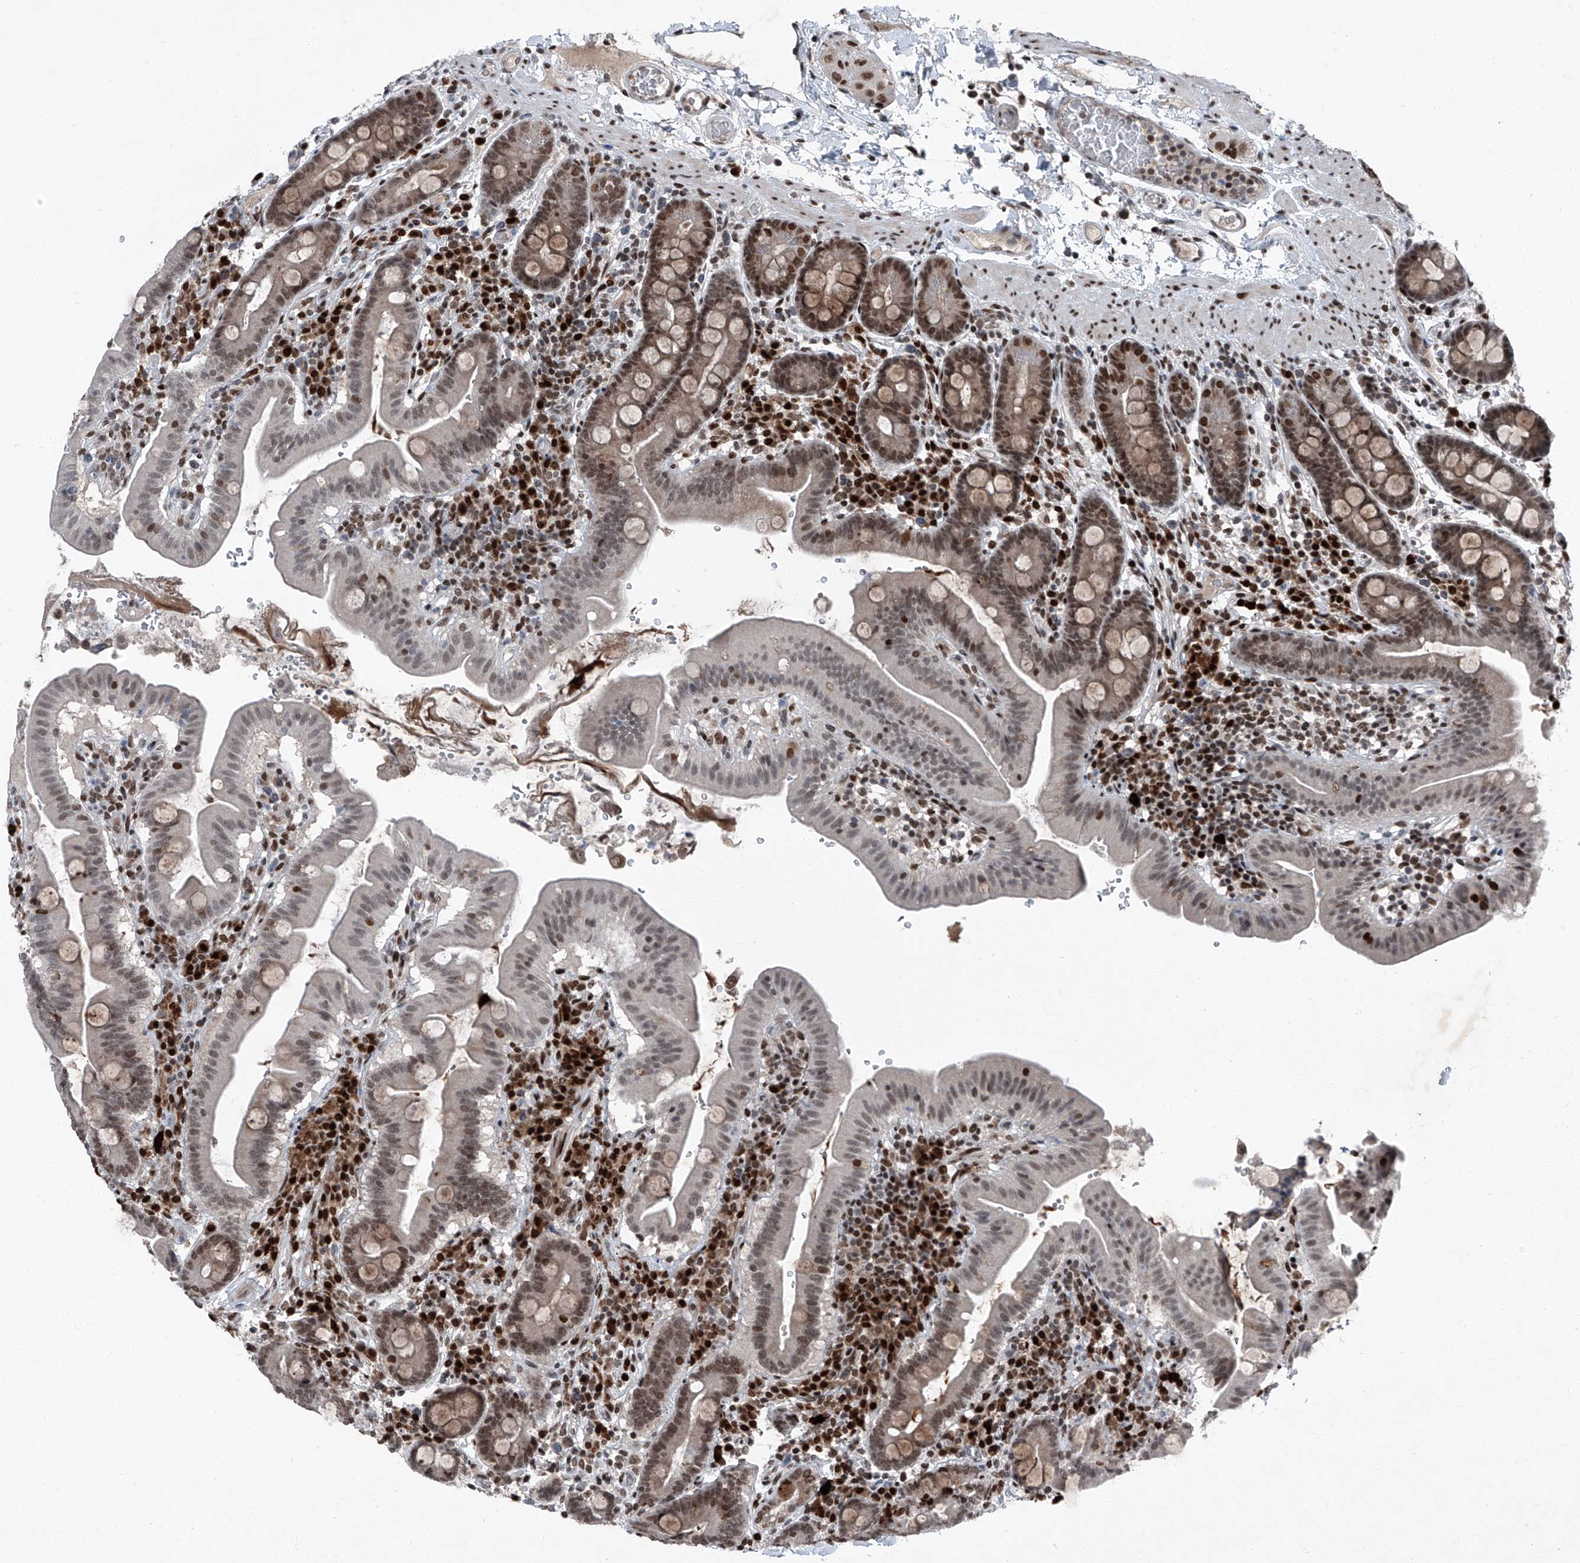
{"staining": {"intensity": "moderate", "quantity": ">75%", "location": "nuclear"}, "tissue": "duodenum", "cell_type": "Glandular cells", "image_type": "normal", "snomed": [{"axis": "morphology", "description": "Normal tissue, NOS"}, {"axis": "morphology", "description": "Adenocarcinoma, NOS"}, {"axis": "topography", "description": "Pancreas"}, {"axis": "topography", "description": "Duodenum"}], "caption": "DAB (3,3'-diaminobenzidine) immunohistochemical staining of normal human duodenum reveals moderate nuclear protein positivity in approximately >75% of glandular cells. (Brightfield microscopy of DAB IHC at high magnification).", "gene": "BMI1", "patient": {"sex": "male", "age": 50}}